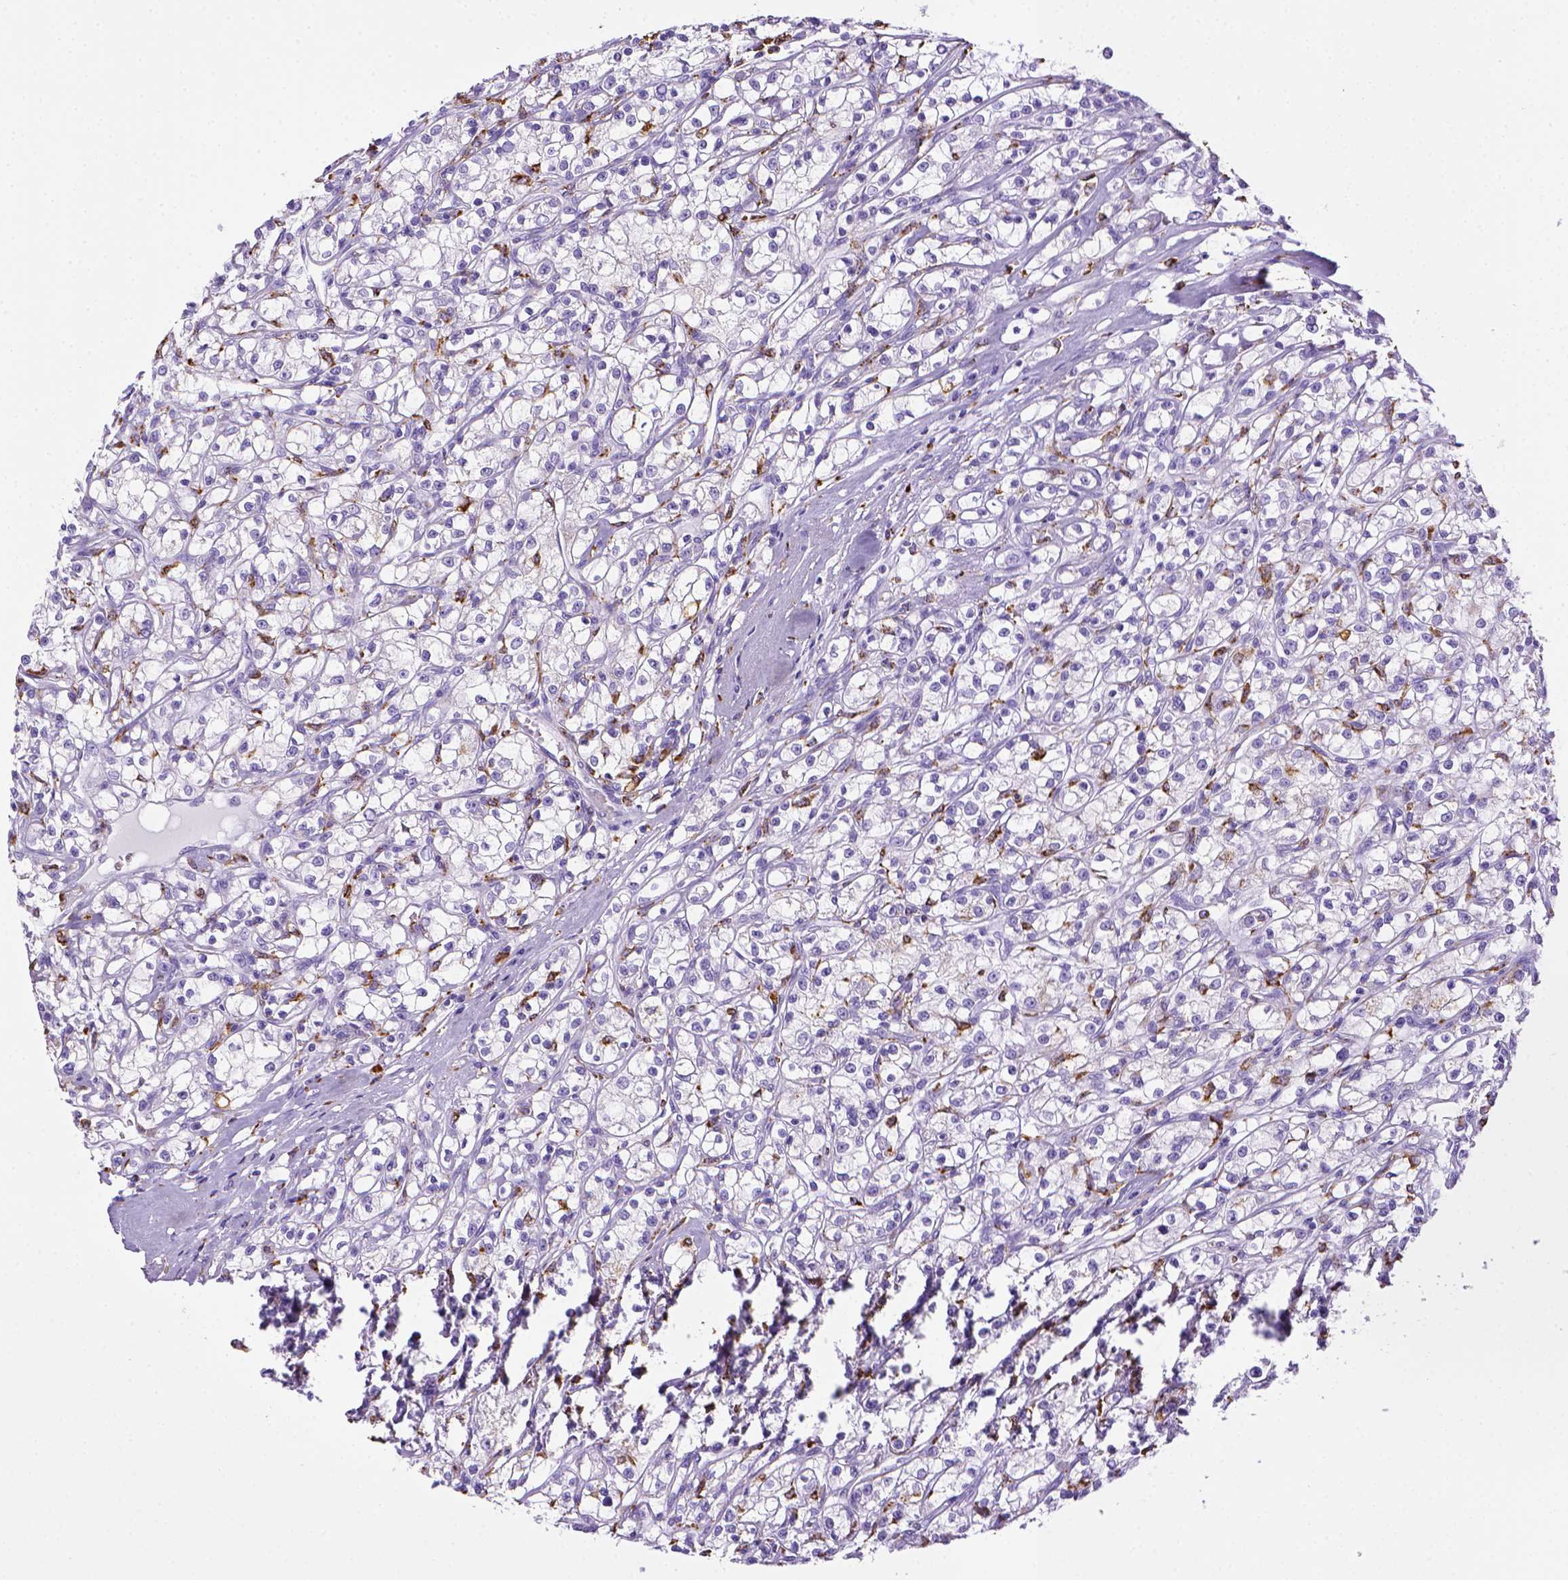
{"staining": {"intensity": "negative", "quantity": "none", "location": "none"}, "tissue": "renal cancer", "cell_type": "Tumor cells", "image_type": "cancer", "snomed": [{"axis": "morphology", "description": "Adenocarcinoma, NOS"}, {"axis": "topography", "description": "Kidney"}], "caption": "Tumor cells are negative for brown protein staining in adenocarcinoma (renal). Nuclei are stained in blue.", "gene": "CD68", "patient": {"sex": "female", "age": 59}}